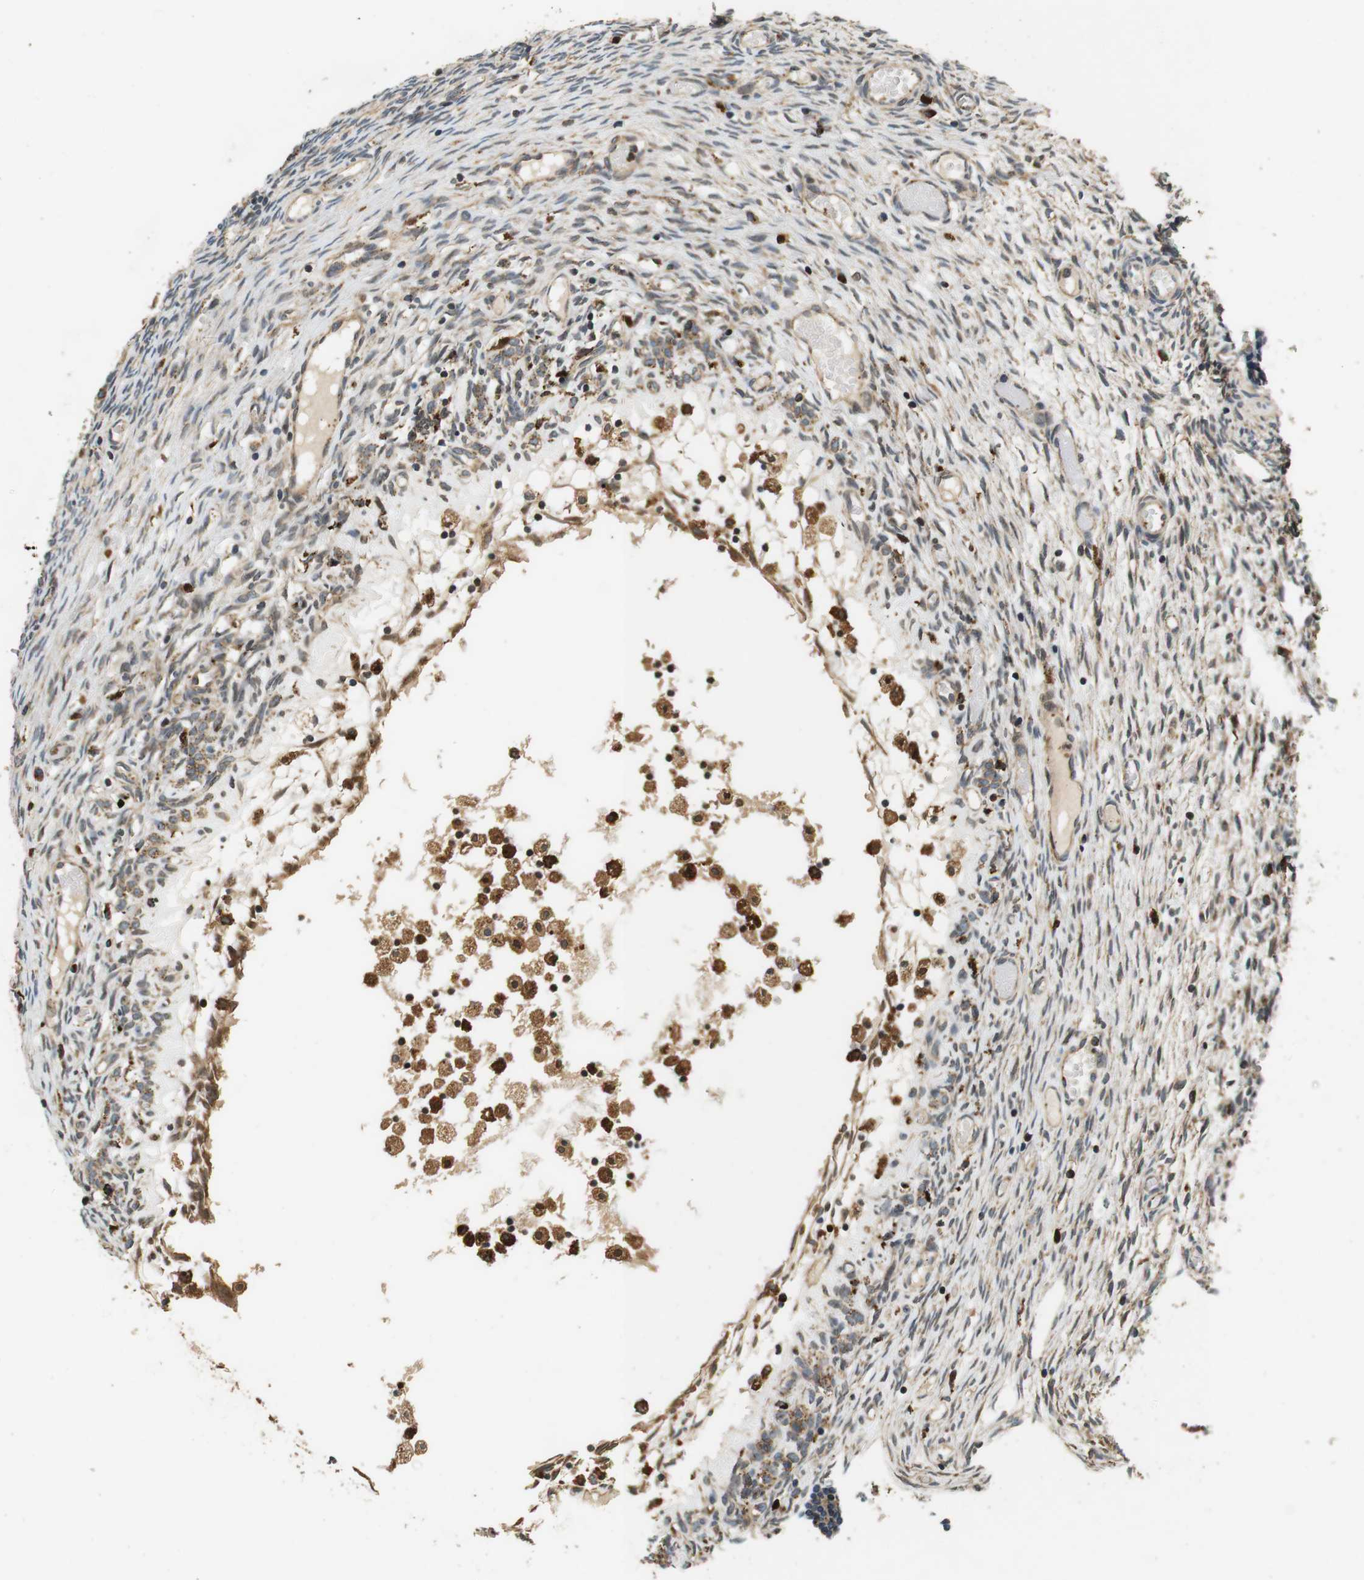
{"staining": {"intensity": "weak", "quantity": ">75%", "location": "cytoplasmic/membranous"}, "tissue": "ovary", "cell_type": "Ovarian stroma cells", "image_type": "normal", "snomed": [{"axis": "morphology", "description": "Normal tissue, NOS"}, {"axis": "topography", "description": "Ovary"}], "caption": "Immunohistochemical staining of benign ovary shows >75% levels of weak cytoplasmic/membranous protein positivity in approximately >75% of ovarian stroma cells.", "gene": "TXNRD1", "patient": {"sex": "female", "age": 35}}